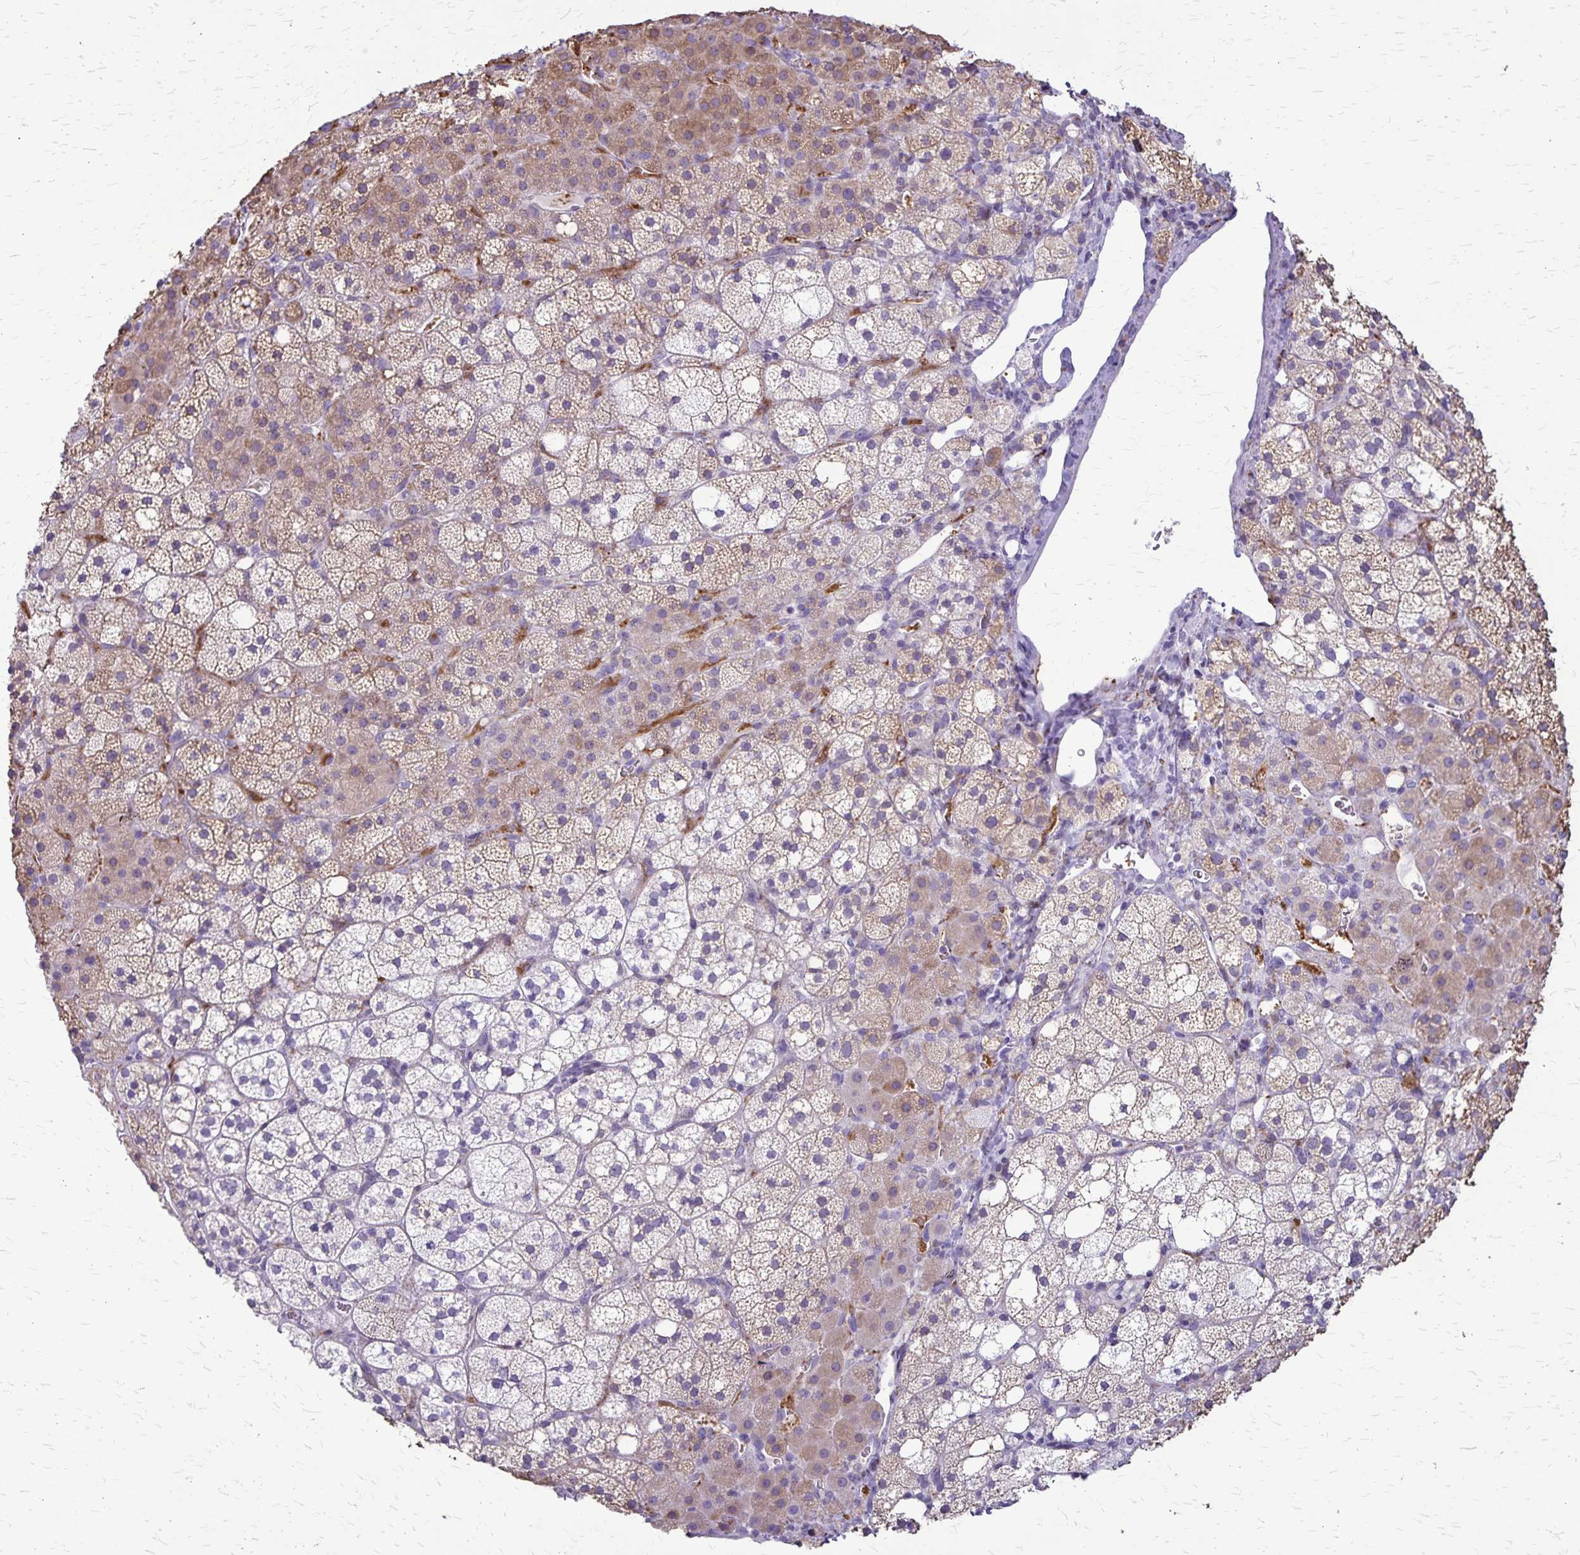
{"staining": {"intensity": "moderate", "quantity": "25%-75%", "location": "cytoplasmic/membranous"}, "tissue": "adrenal gland", "cell_type": "Glandular cells", "image_type": "normal", "snomed": [{"axis": "morphology", "description": "Normal tissue, NOS"}, {"axis": "topography", "description": "Adrenal gland"}], "caption": "Immunohistochemical staining of unremarkable adrenal gland shows medium levels of moderate cytoplasmic/membranous positivity in approximately 25%-75% of glandular cells.", "gene": "GP9", "patient": {"sex": "male", "age": 53}}